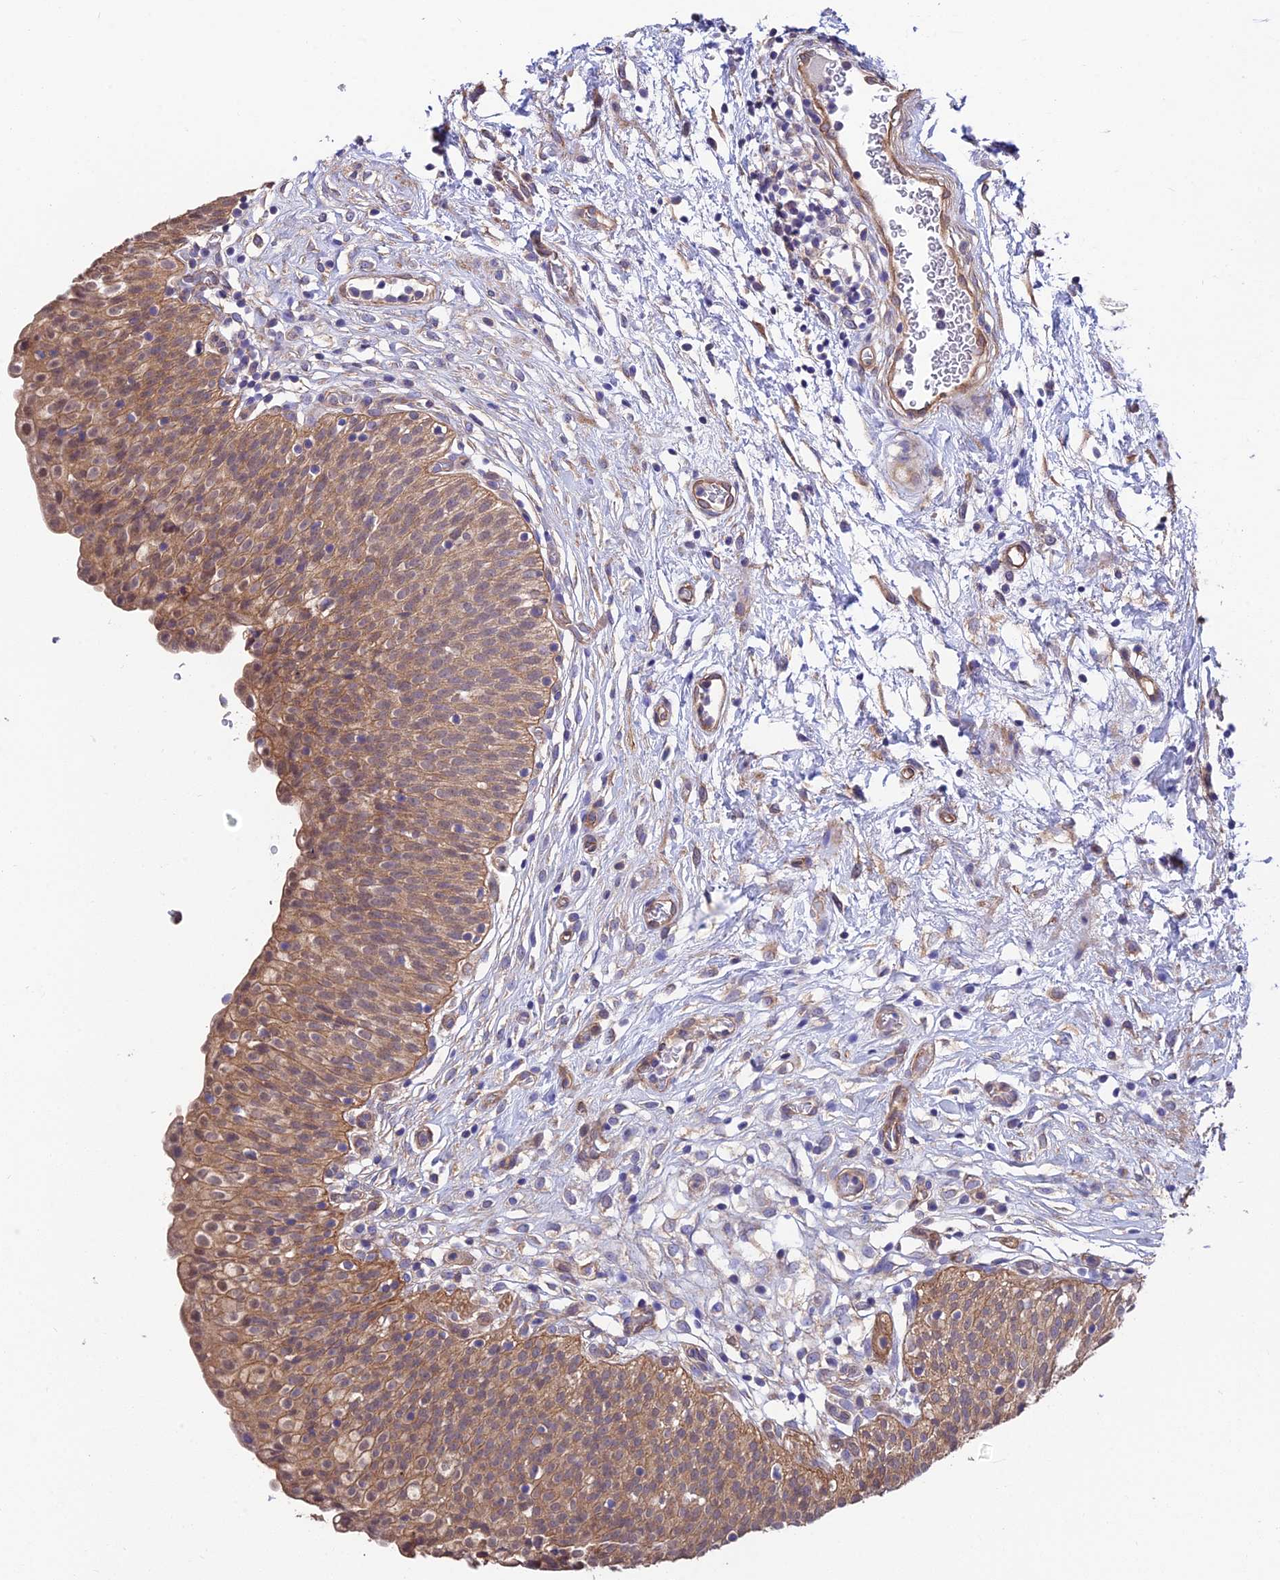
{"staining": {"intensity": "moderate", "quantity": ">75%", "location": "cytoplasmic/membranous"}, "tissue": "urinary bladder", "cell_type": "Urothelial cells", "image_type": "normal", "snomed": [{"axis": "morphology", "description": "Normal tissue, NOS"}, {"axis": "topography", "description": "Urinary bladder"}], "caption": "An immunohistochemistry image of benign tissue is shown. Protein staining in brown highlights moderate cytoplasmic/membranous positivity in urinary bladder within urothelial cells. The staining is performed using DAB brown chromogen to label protein expression. The nuclei are counter-stained blue using hematoxylin.", "gene": "QRFP", "patient": {"sex": "male", "age": 55}}